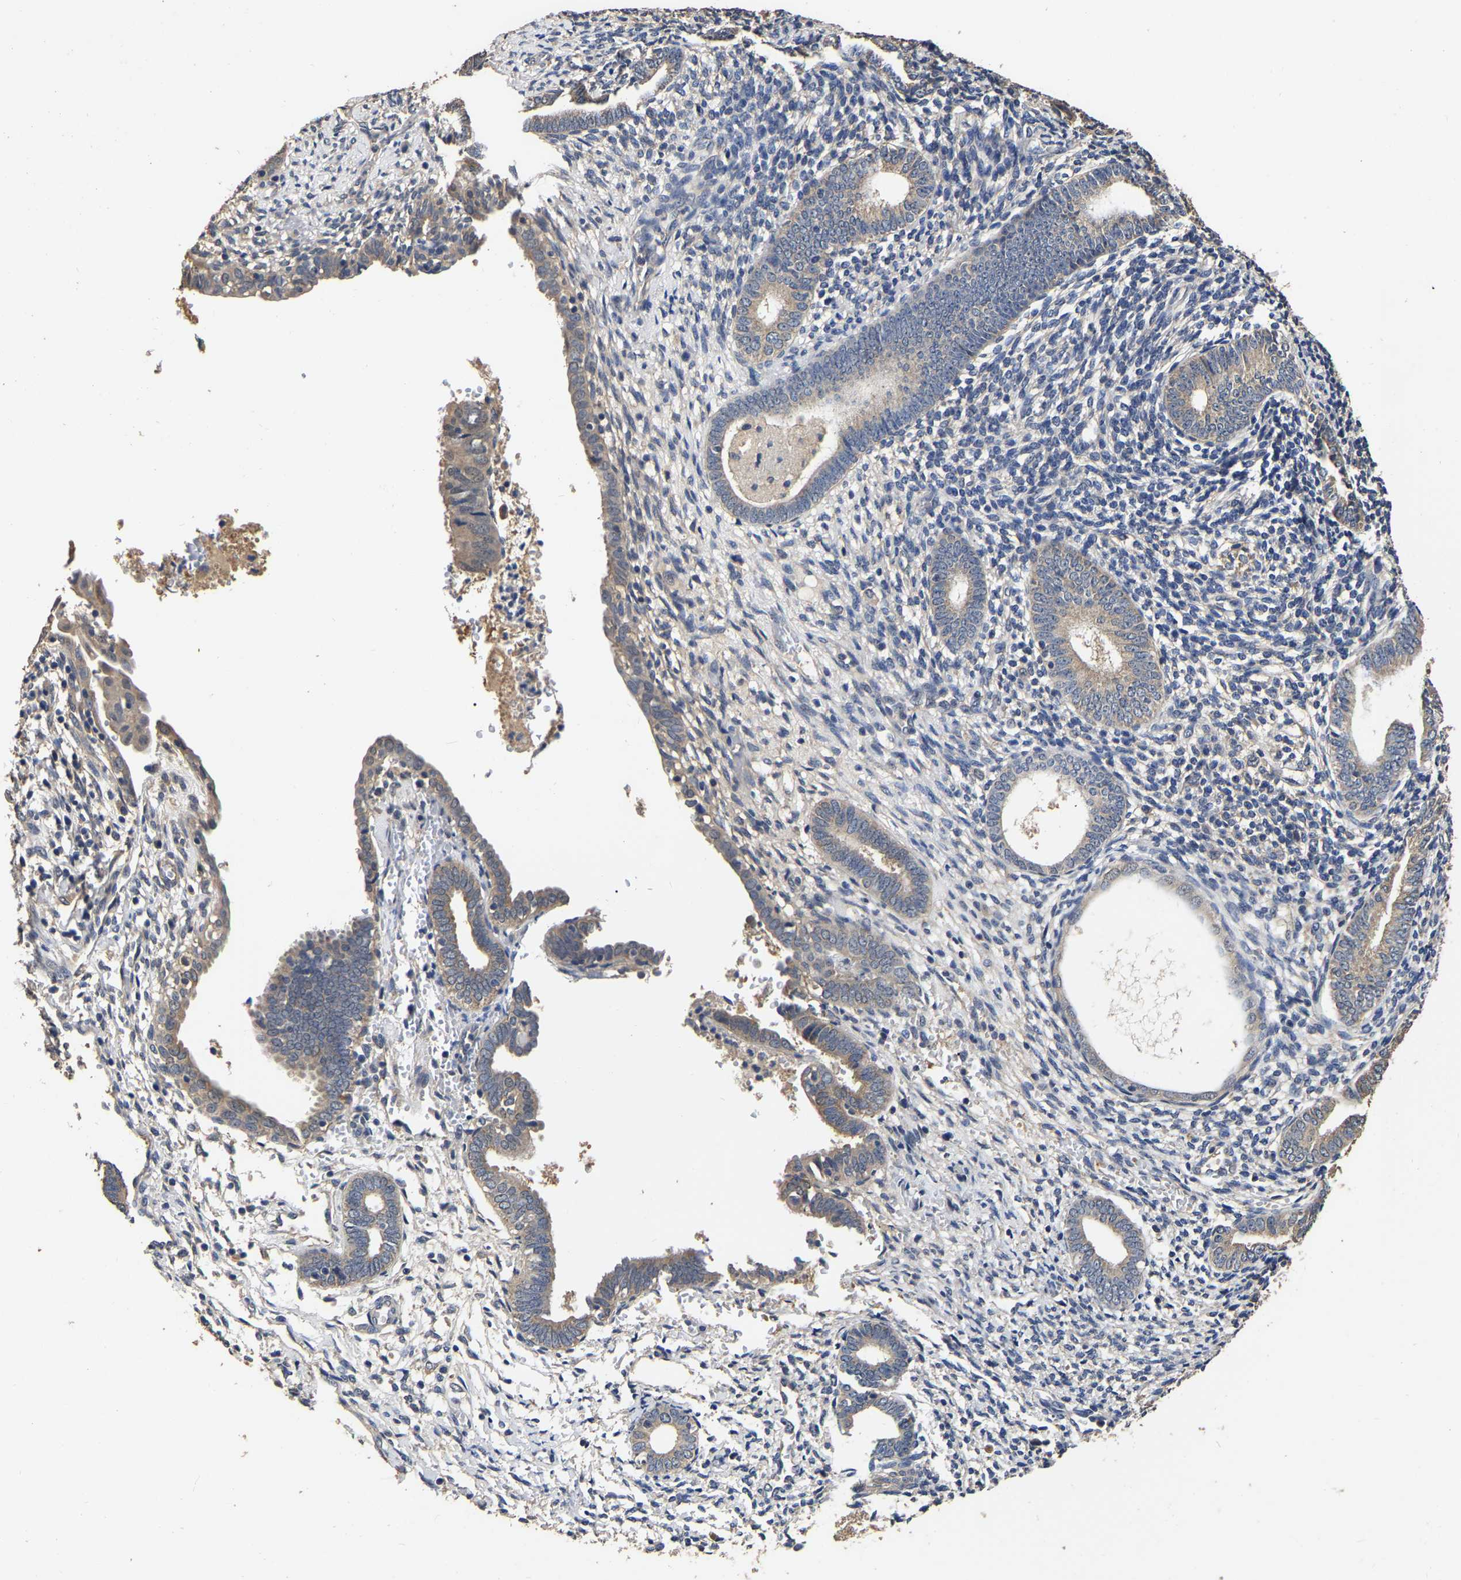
{"staining": {"intensity": "negative", "quantity": "none", "location": "none"}, "tissue": "endometrium", "cell_type": "Cells in endometrial stroma", "image_type": "normal", "snomed": [{"axis": "morphology", "description": "Normal tissue, NOS"}, {"axis": "morphology", "description": "Adenocarcinoma, NOS"}, {"axis": "topography", "description": "Endometrium"}], "caption": "Cells in endometrial stroma are negative for brown protein staining in unremarkable endometrium. (DAB (3,3'-diaminobenzidine) immunohistochemistry with hematoxylin counter stain).", "gene": "STK32C", "patient": {"sex": "female", "age": 57}}